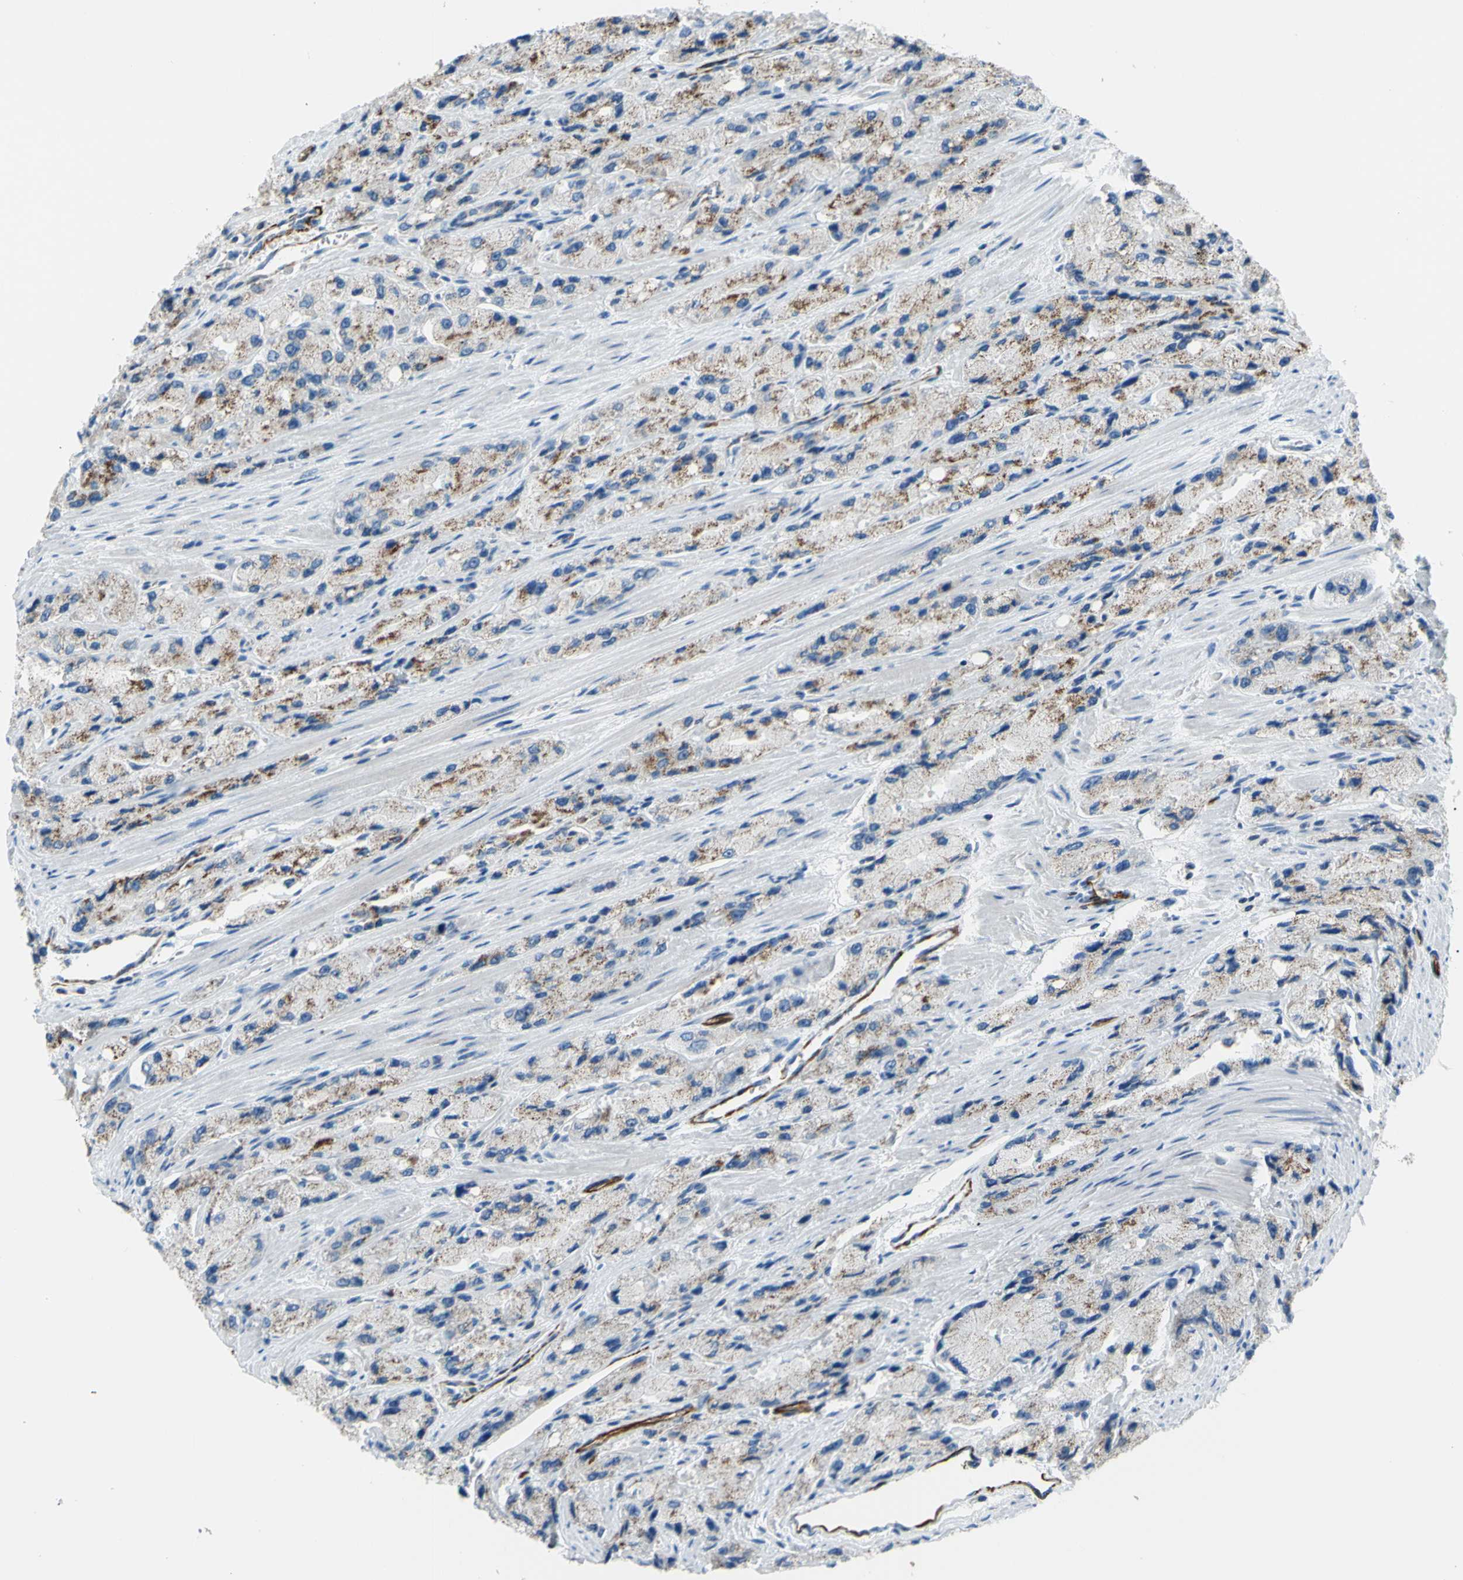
{"staining": {"intensity": "weak", "quantity": "25%-75%", "location": "cytoplasmic/membranous"}, "tissue": "prostate cancer", "cell_type": "Tumor cells", "image_type": "cancer", "snomed": [{"axis": "morphology", "description": "Adenocarcinoma, High grade"}, {"axis": "topography", "description": "Prostate"}], "caption": "Protein staining by immunohistochemistry (IHC) shows weak cytoplasmic/membranous expression in about 25%-75% of tumor cells in high-grade adenocarcinoma (prostate).", "gene": "PRRG2", "patient": {"sex": "male", "age": 58}}